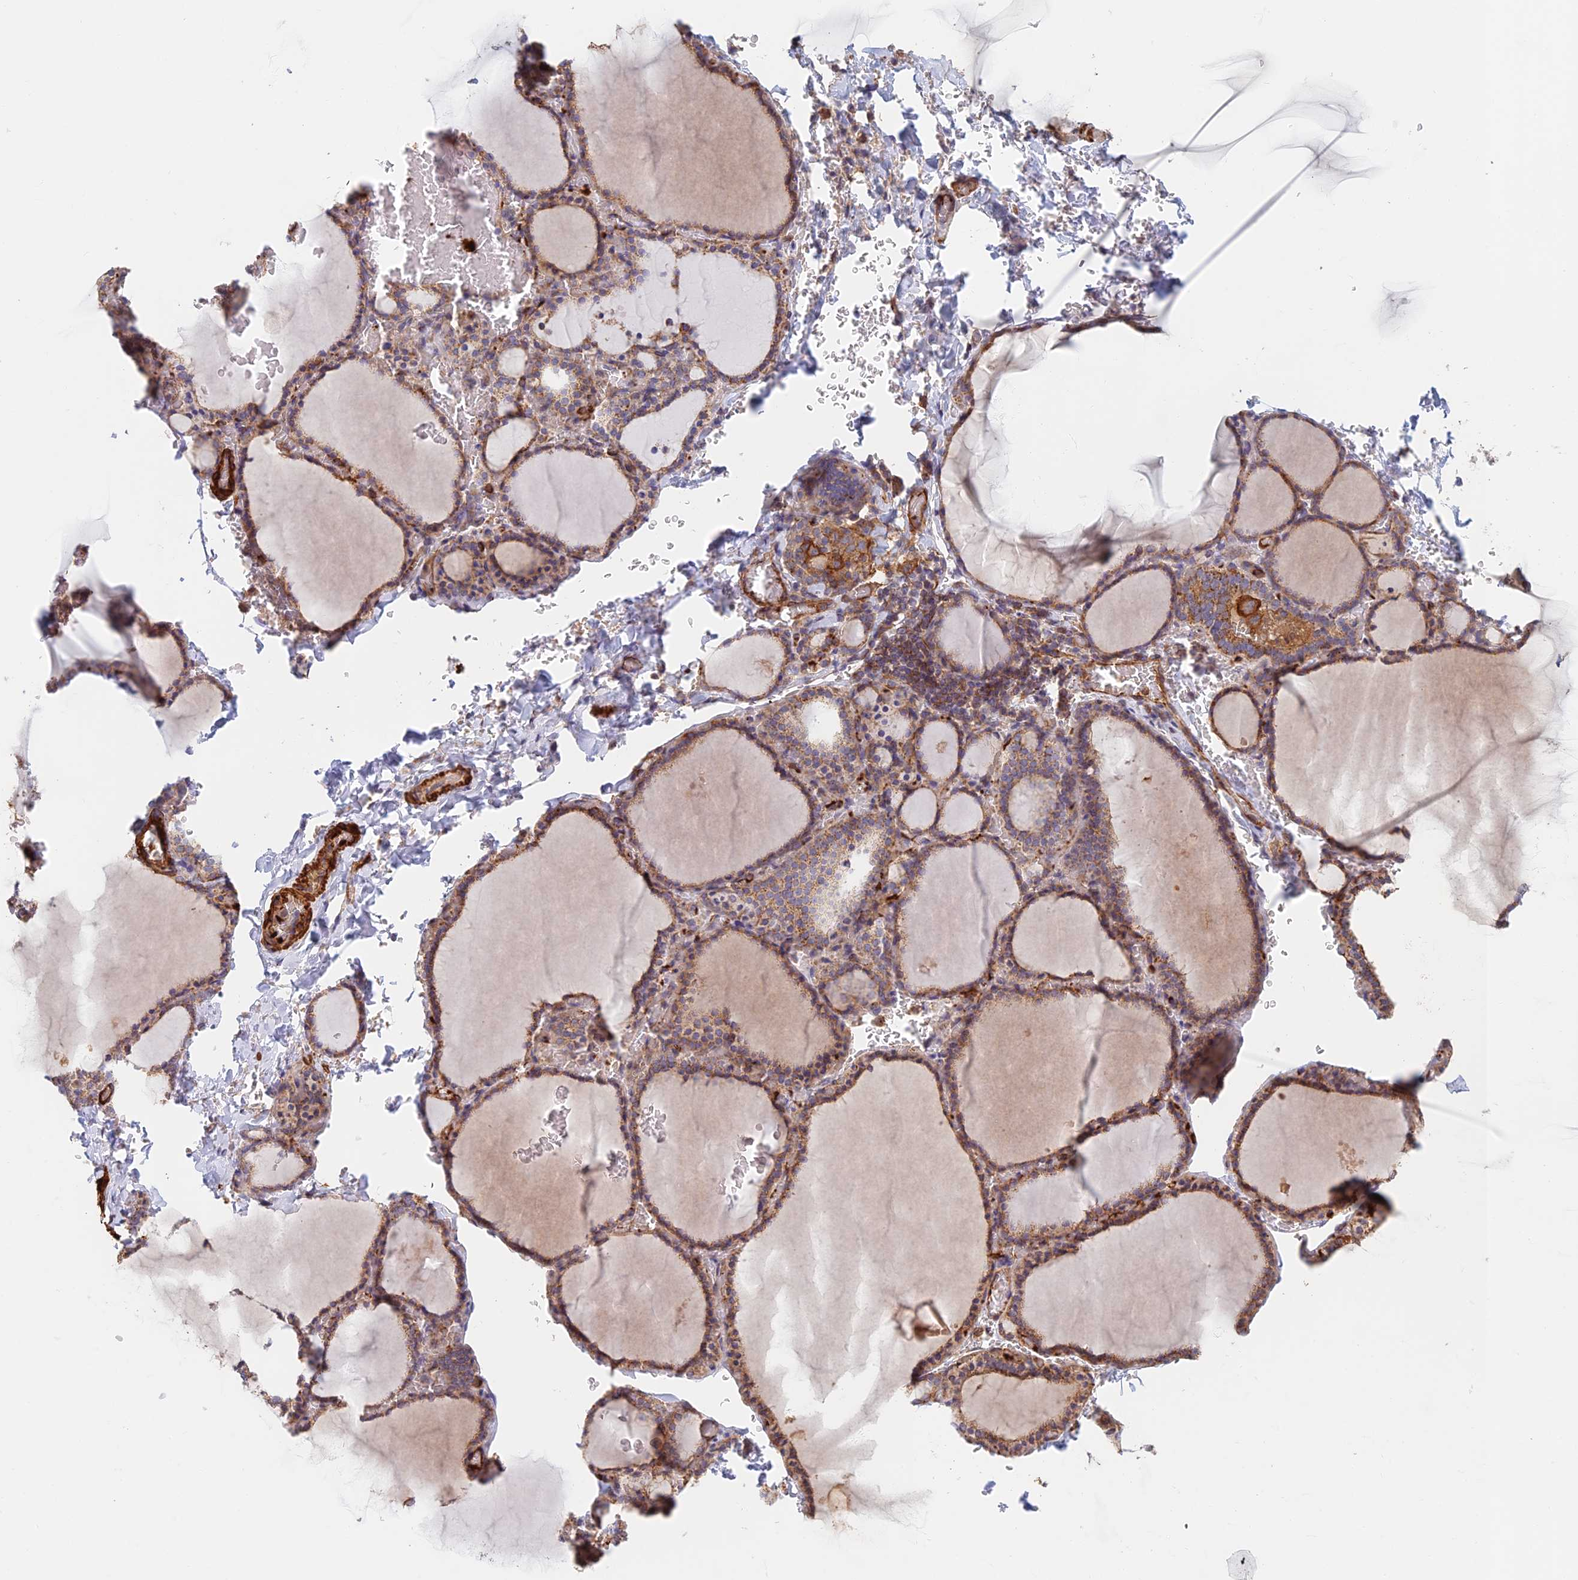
{"staining": {"intensity": "moderate", "quantity": ">75%", "location": "cytoplasmic/membranous"}, "tissue": "thyroid gland", "cell_type": "Glandular cells", "image_type": "normal", "snomed": [{"axis": "morphology", "description": "Normal tissue, NOS"}, {"axis": "topography", "description": "Thyroid gland"}], "caption": "Protein staining of unremarkable thyroid gland reveals moderate cytoplasmic/membranous expression in approximately >75% of glandular cells. Nuclei are stained in blue.", "gene": "PAK4", "patient": {"sex": "female", "age": 39}}